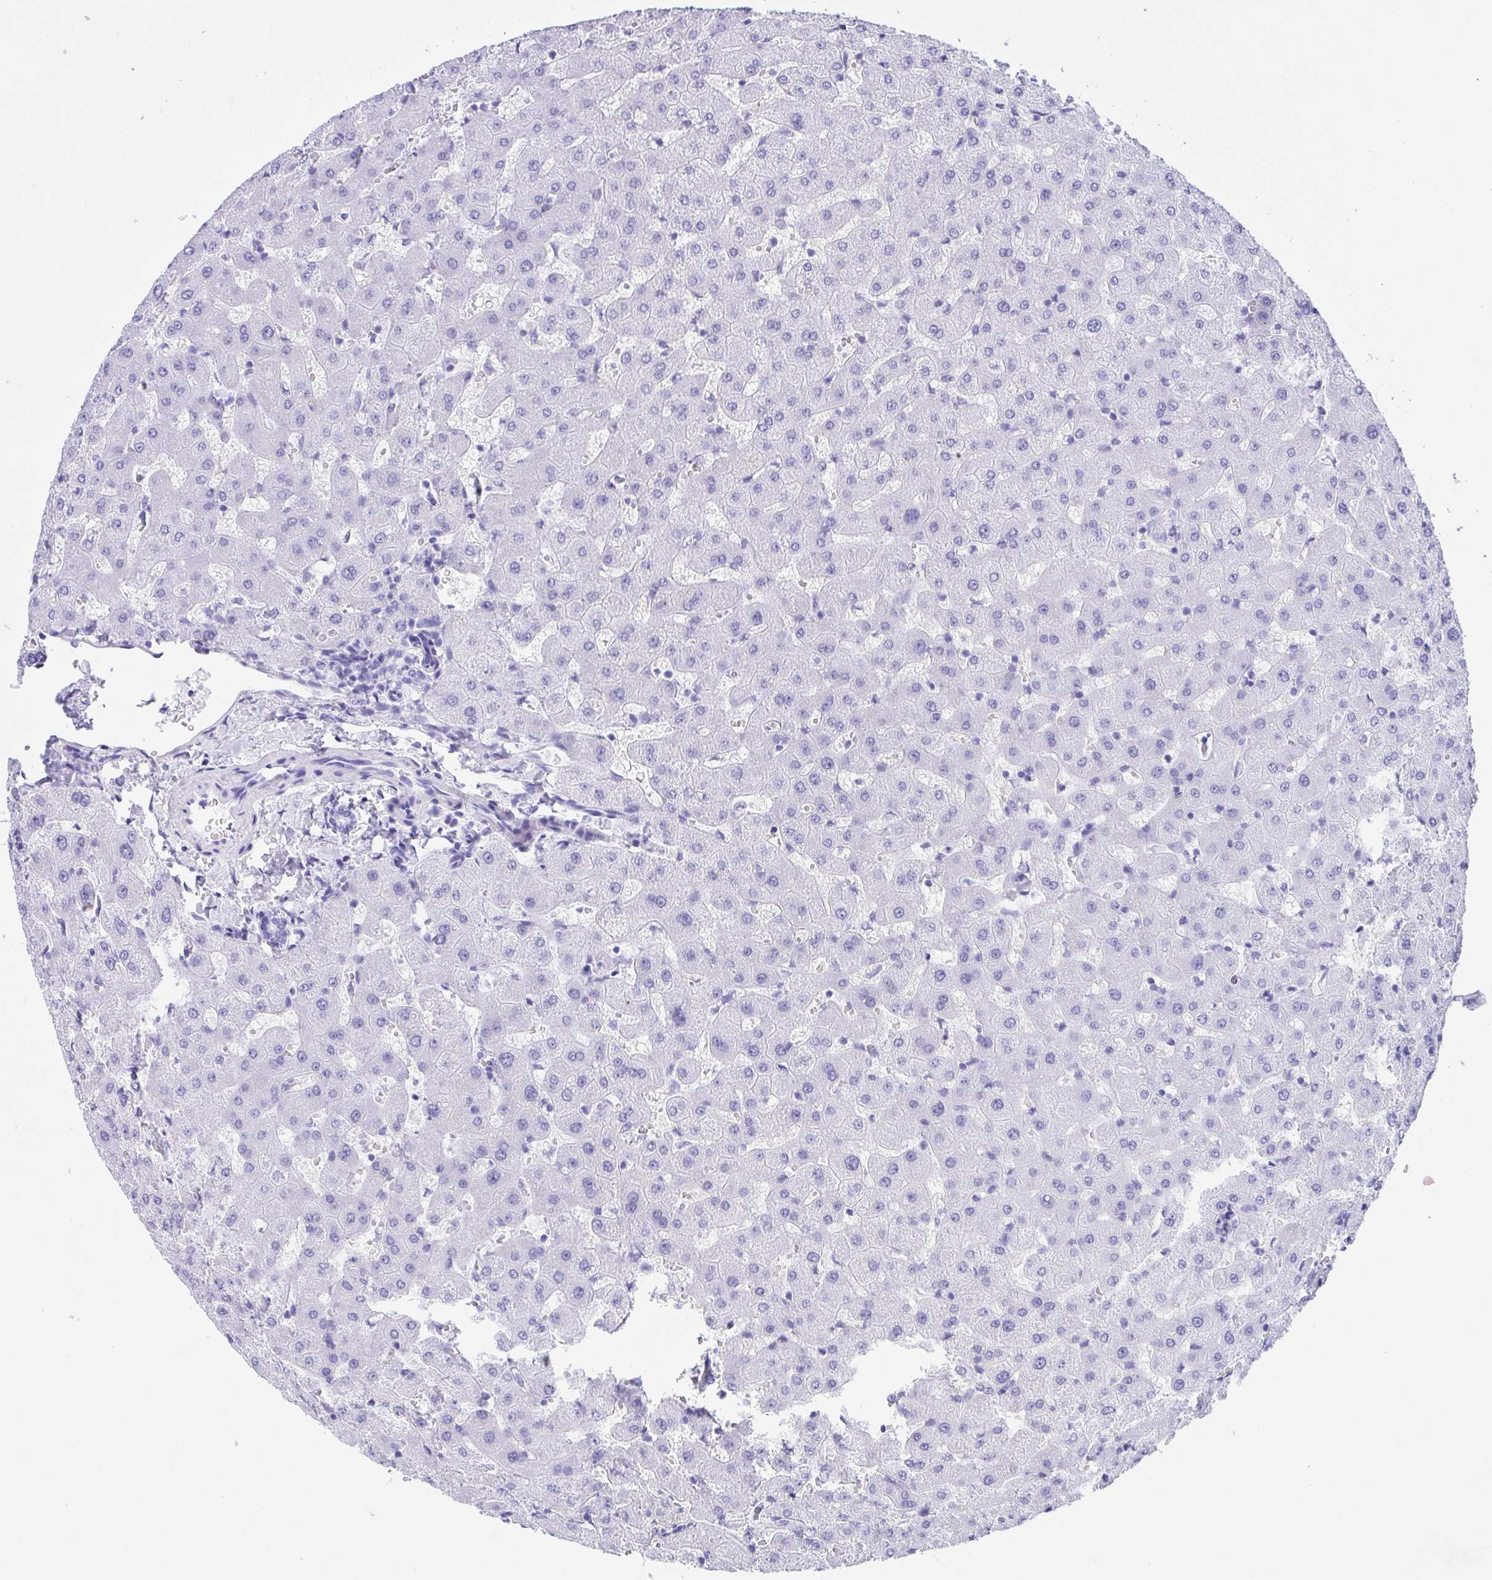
{"staining": {"intensity": "negative", "quantity": "none", "location": "none"}, "tissue": "liver", "cell_type": "Cholangiocytes", "image_type": "normal", "snomed": [{"axis": "morphology", "description": "Normal tissue, NOS"}, {"axis": "topography", "description": "Liver"}], "caption": "Cholangiocytes show no significant protein staining in normal liver. (Brightfield microscopy of DAB (3,3'-diaminobenzidine) immunohistochemistry (IHC) at high magnification).", "gene": "ANK1", "patient": {"sex": "female", "age": 63}}